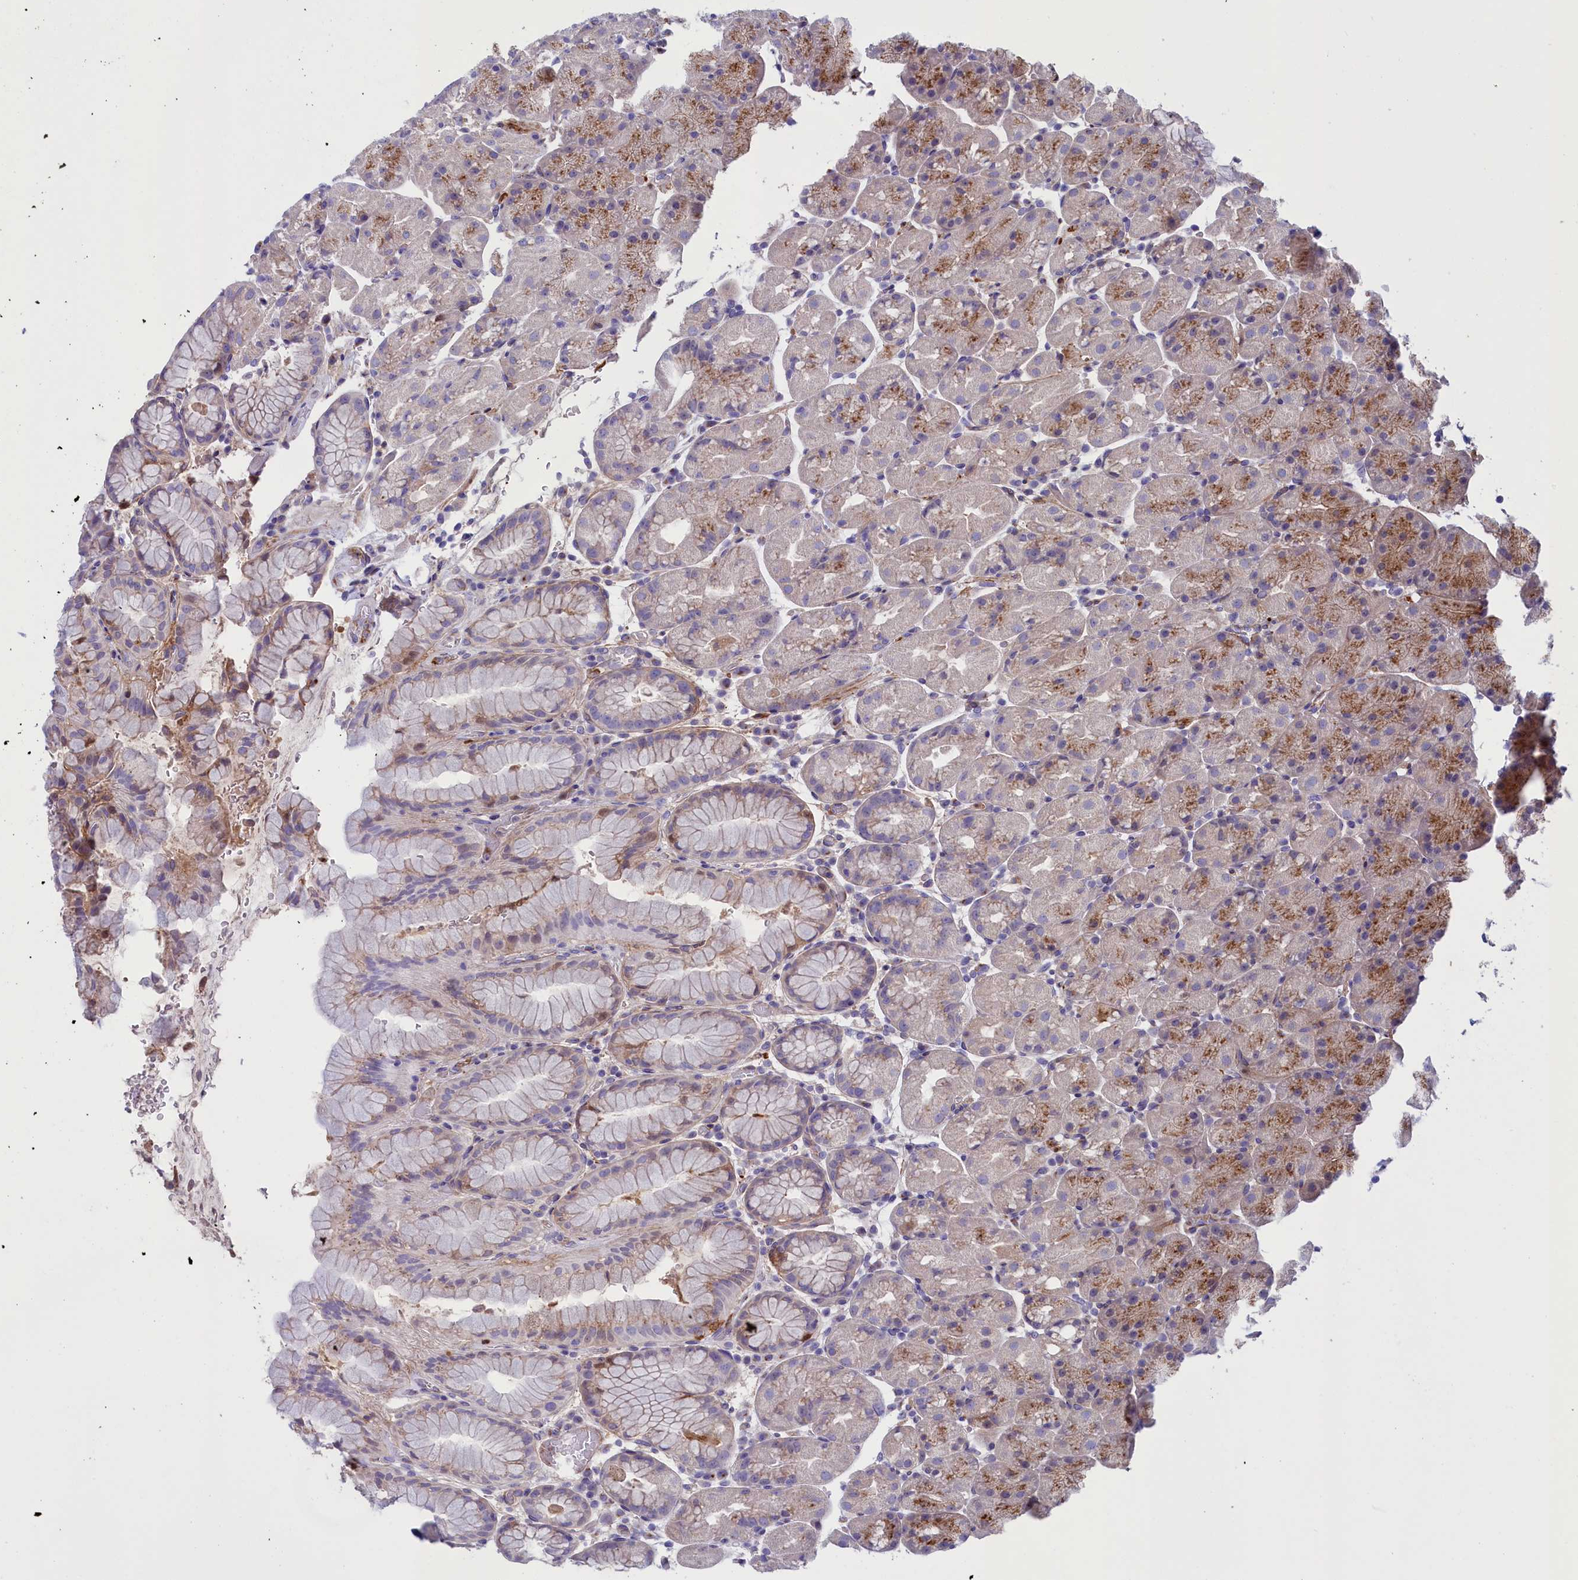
{"staining": {"intensity": "strong", "quantity": "25%-75%", "location": "cytoplasmic/membranous"}, "tissue": "stomach", "cell_type": "Glandular cells", "image_type": "normal", "snomed": [{"axis": "morphology", "description": "Normal tissue, NOS"}, {"axis": "topography", "description": "Stomach, upper"}, {"axis": "topography", "description": "Stomach, lower"}], "caption": "Glandular cells reveal high levels of strong cytoplasmic/membranous positivity in about 25%-75% of cells in benign human stomach. Nuclei are stained in blue.", "gene": "LOXL1", "patient": {"sex": "male", "age": 67}}